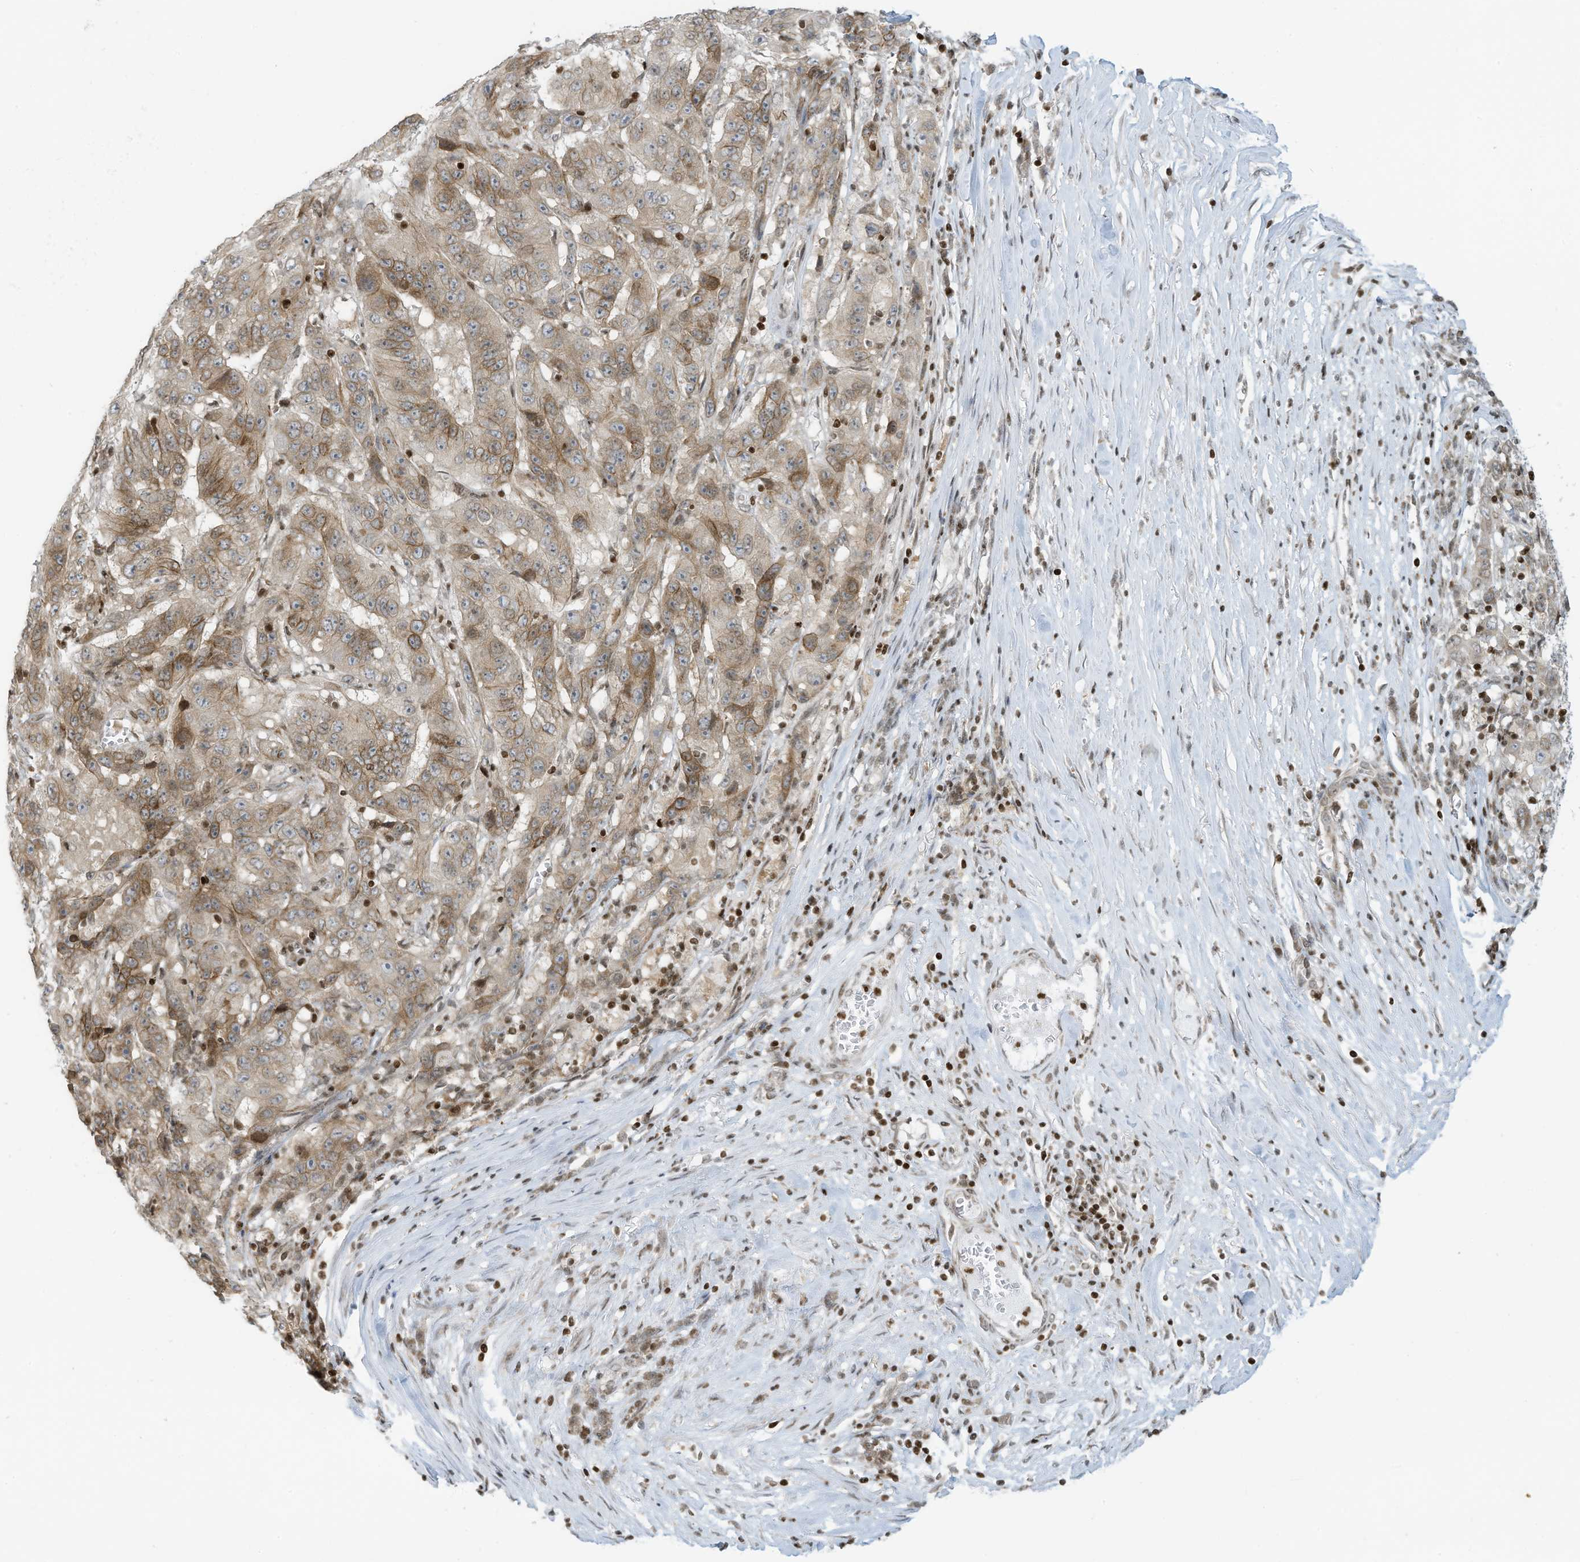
{"staining": {"intensity": "moderate", "quantity": ">75%", "location": "cytoplasmic/membranous"}, "tissue": "pancreatic cancer", "cell_type": "Tumor cells", "image_type": "cancer", "snomed": [{"axis": "morphology", "description": "Adenocarcinoma, NOS"}, {"axis": "topography", "description": "Pancreas"}], "caption": "Protein staining of pancreatic cancer (adenocarcinoma) tissue displays moderate cytoplasmic/membranous positivity in about >75% of tumor cells.", "gene": "ADI1", "patient": {"sex": "male", "age": 63}}